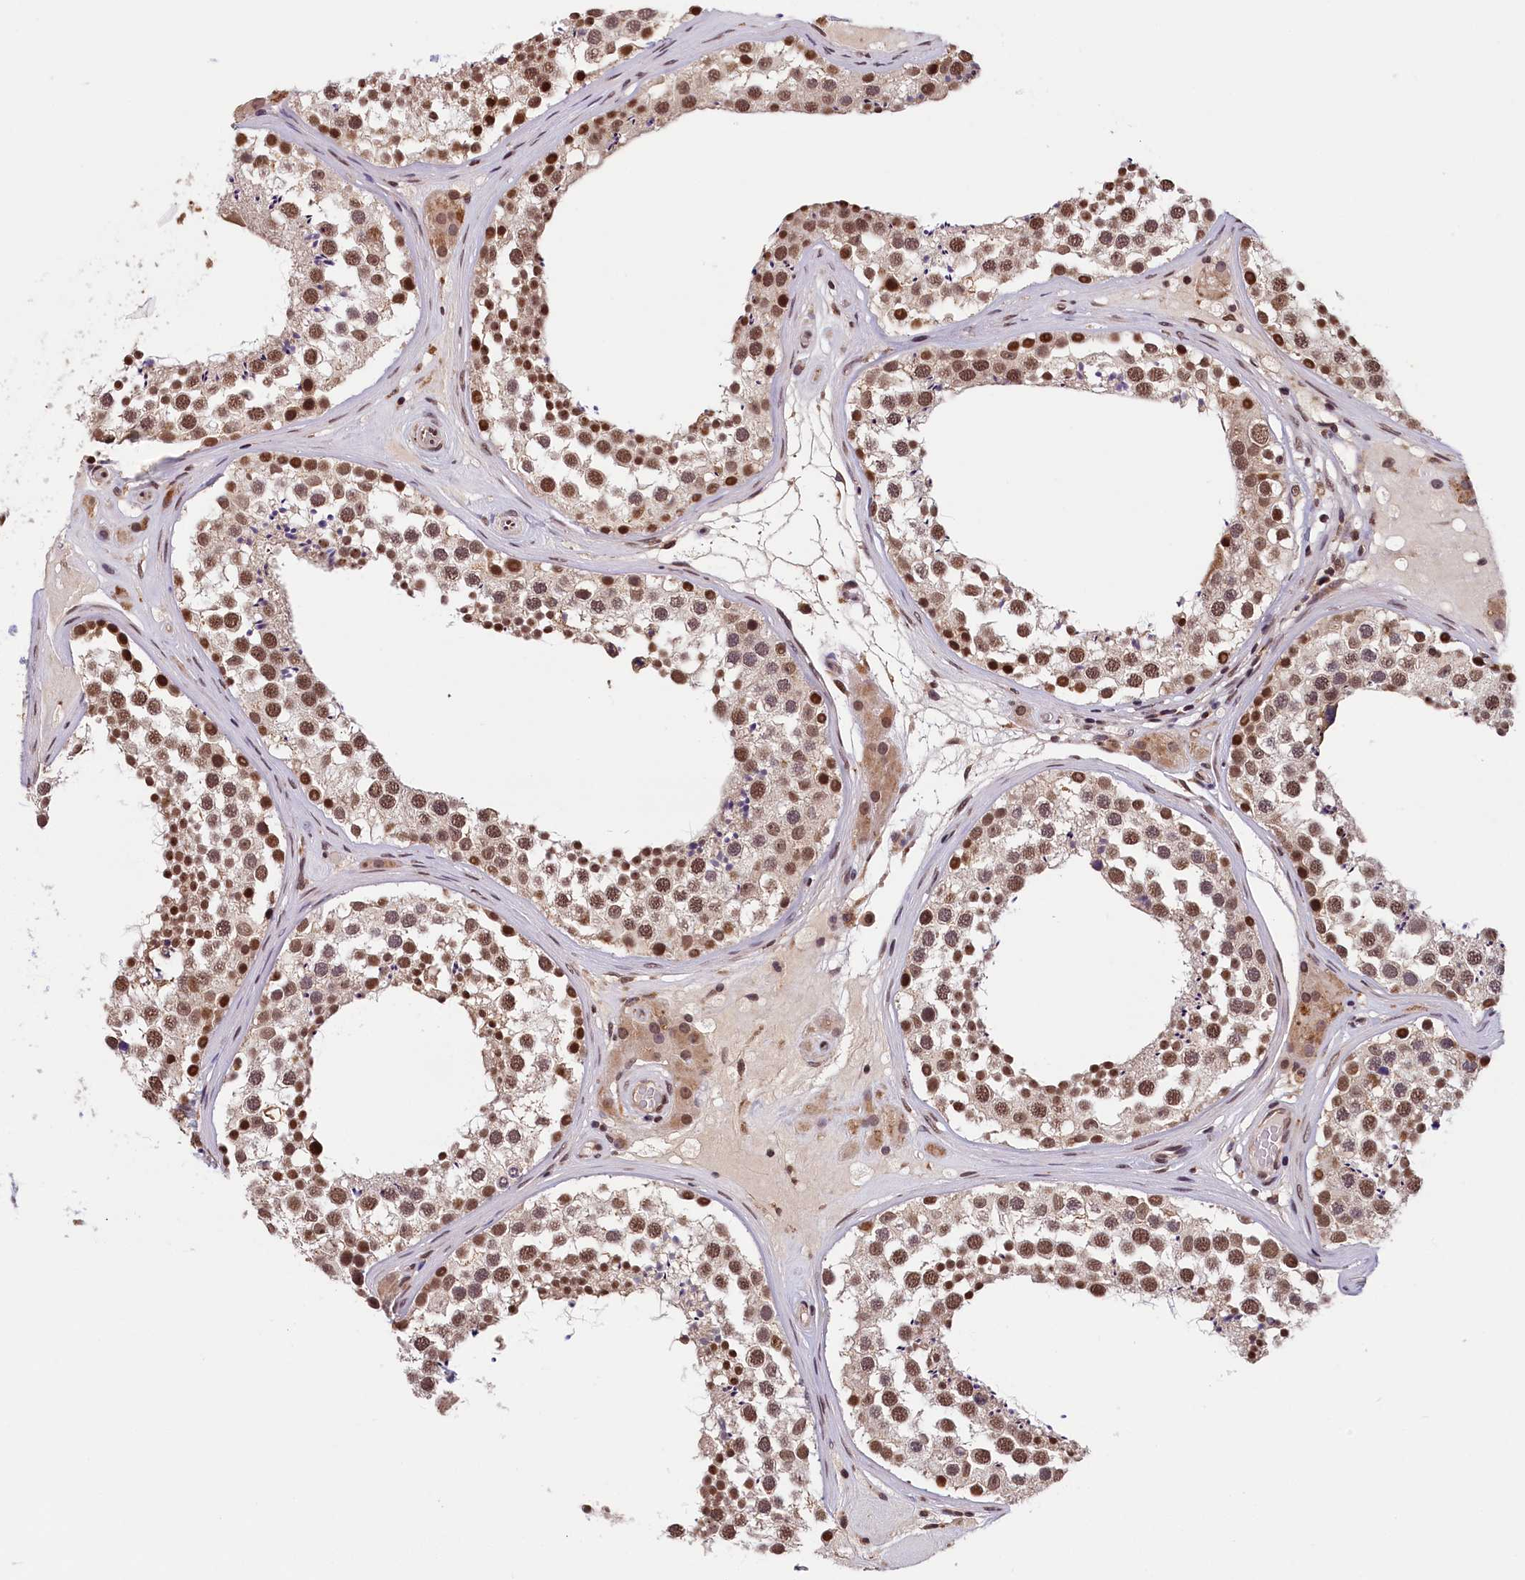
{"staining": {"intensity": "moderate", "quantity": ">75%", "location": "nuclear"}, "tissue": "testis", "cell_type": "Cells in seminiferous ducts", "image_type": "normal", "snomed": [{"axis": "morphology", "description": "Normal tissue, NOS"}, {"axis": "topography", "description": "Testis"}], "caption": "IHC photomicrograph of benign human testis stained for a protein (brown), which reveals medium levels of moderate nuclear positivity in approximately >75% of cells in seminiferous ducts.", "gene": "KCNK6", "patient": {"sex": "male", "age": 46}}